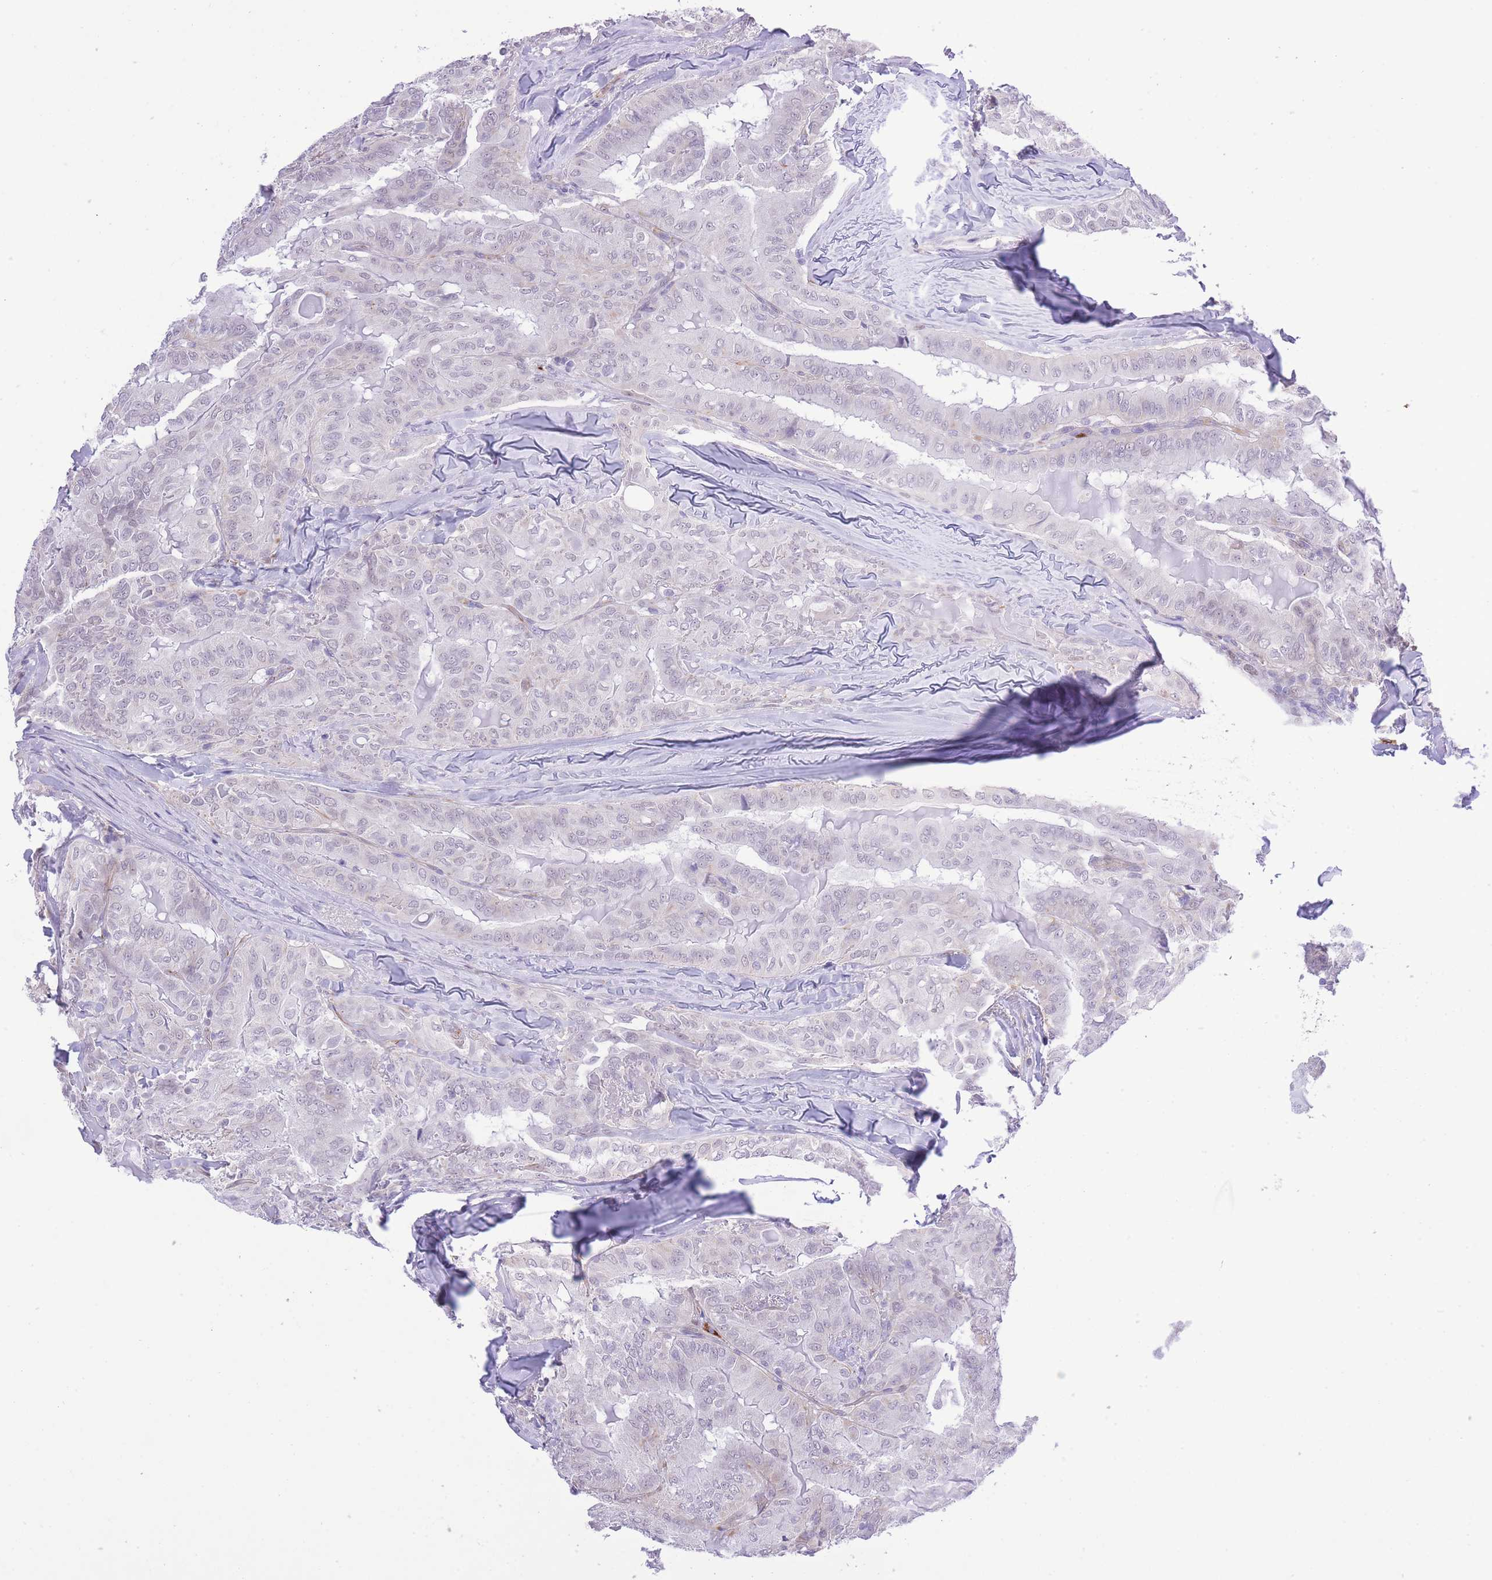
{"staining": {"intensity": "negative", "quantity": "none", "location": "none"}, "tissue": "thyroid cancer", "cell_type": "Tumor cells", "image_type": "cancer", "snomed": [{"axis": "morphology", "description": "Papillary adenocarcinoma, NOS"}, {"axis": "topography", "description": "Thyroid gland"}], "caption": "Immunohistochemistry micrograph of thyroid cancer (papillary adenocarcinoma) stained for a protein (brown), which displays no expression in tumor cells.", "gene": "MEIOSIN", "patient": {"sex": "female", "age": 68}}